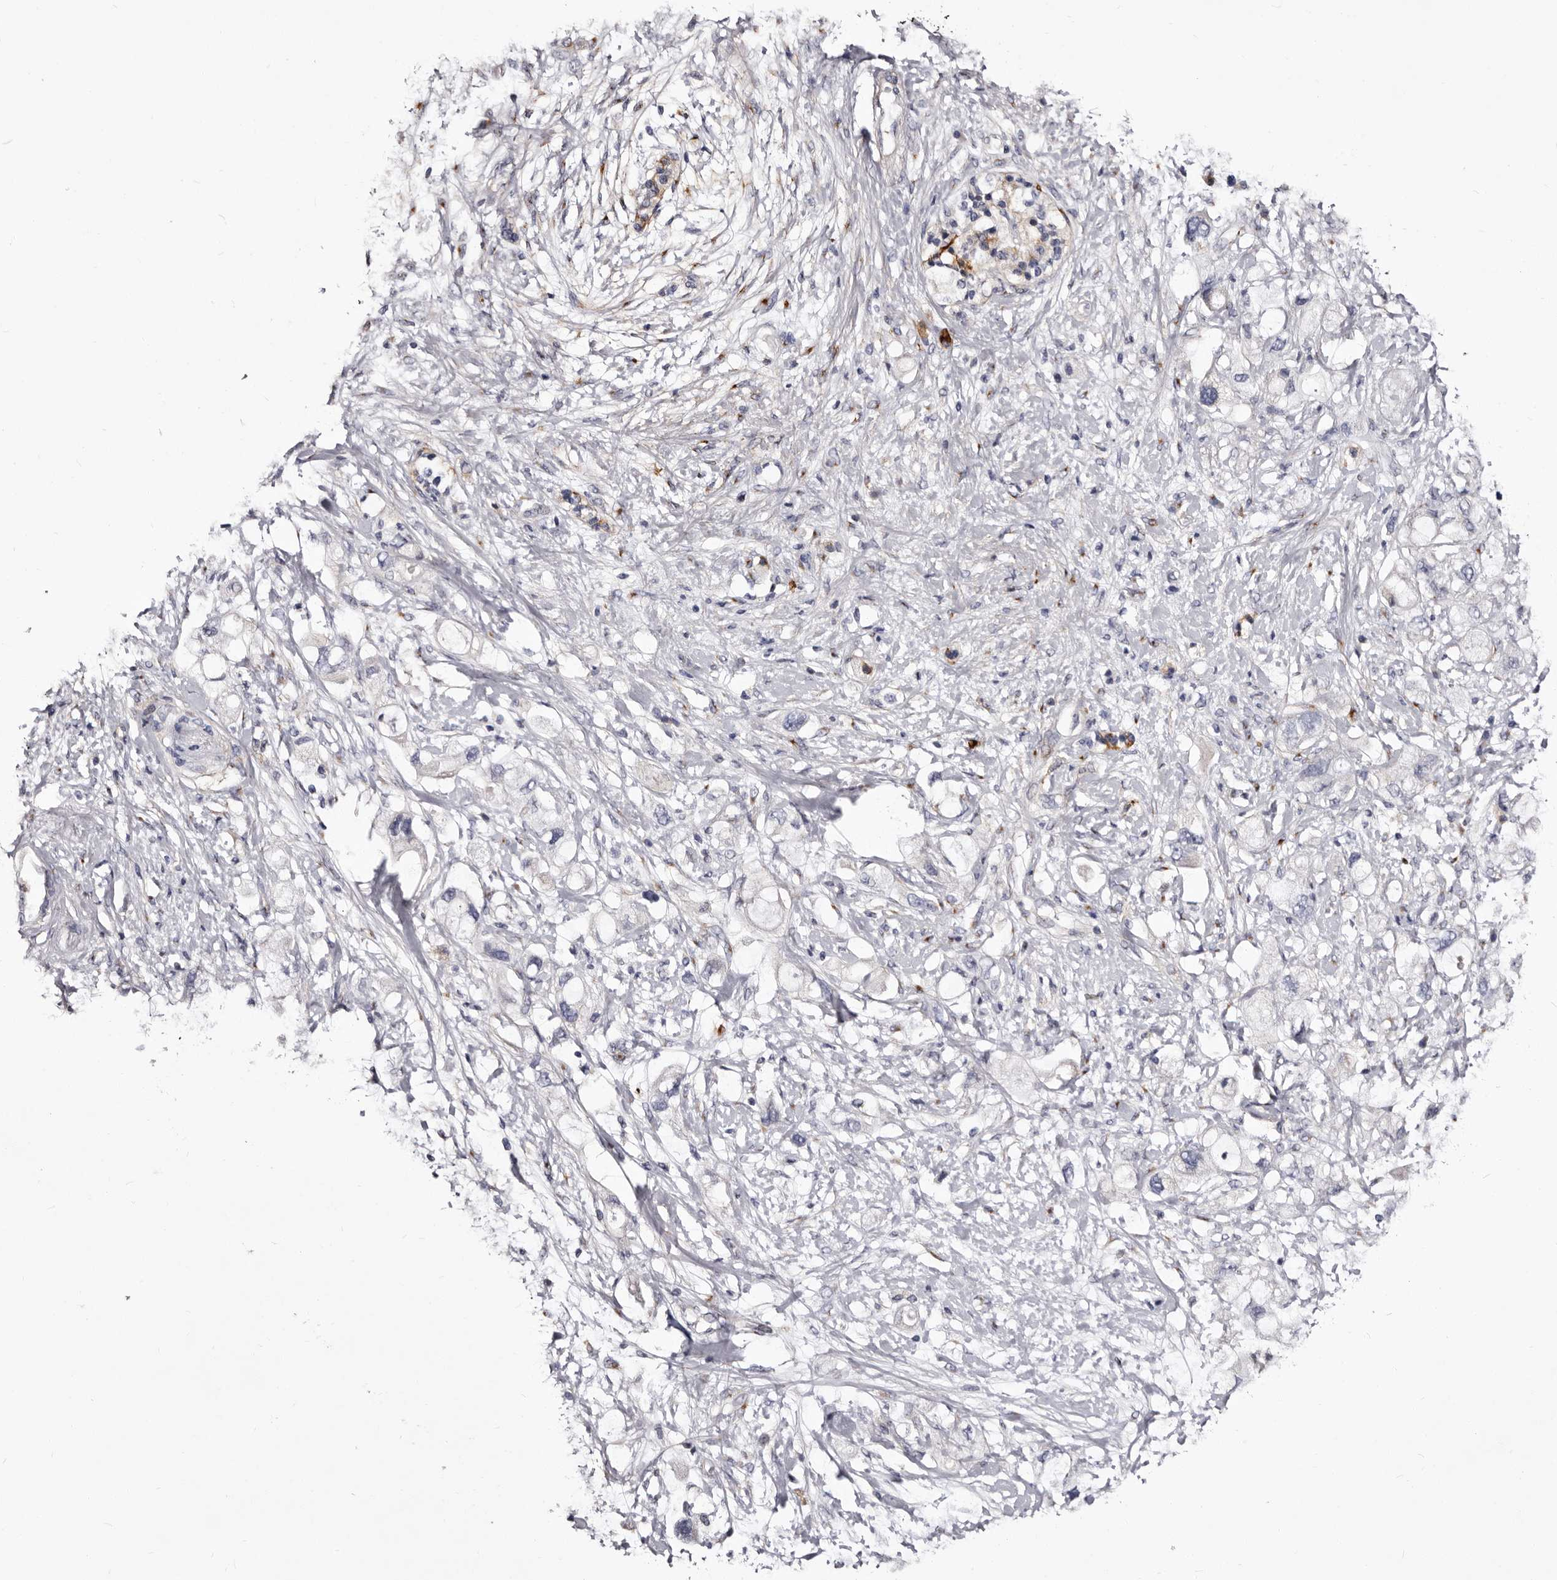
{"staining": {"intensity": "negative", "quantity": "none", "location": "none"}, "tissue": "pancreatic cancer", "cell_type": "Tumor cells", "image_type": "cancer", "snomed": [{"axis": "morphology", "description": "Adenocarcinoma, NOS"}, {"axis": "topography", "description": "Pancreas"}], "caption": "Immunohistochemistry (IHC) of human pancreatic adenocarcinoma exhibits no positivity in tumor cells.", "gene": "AUNIP", "patient": {"sex": "female", "age": 56}}